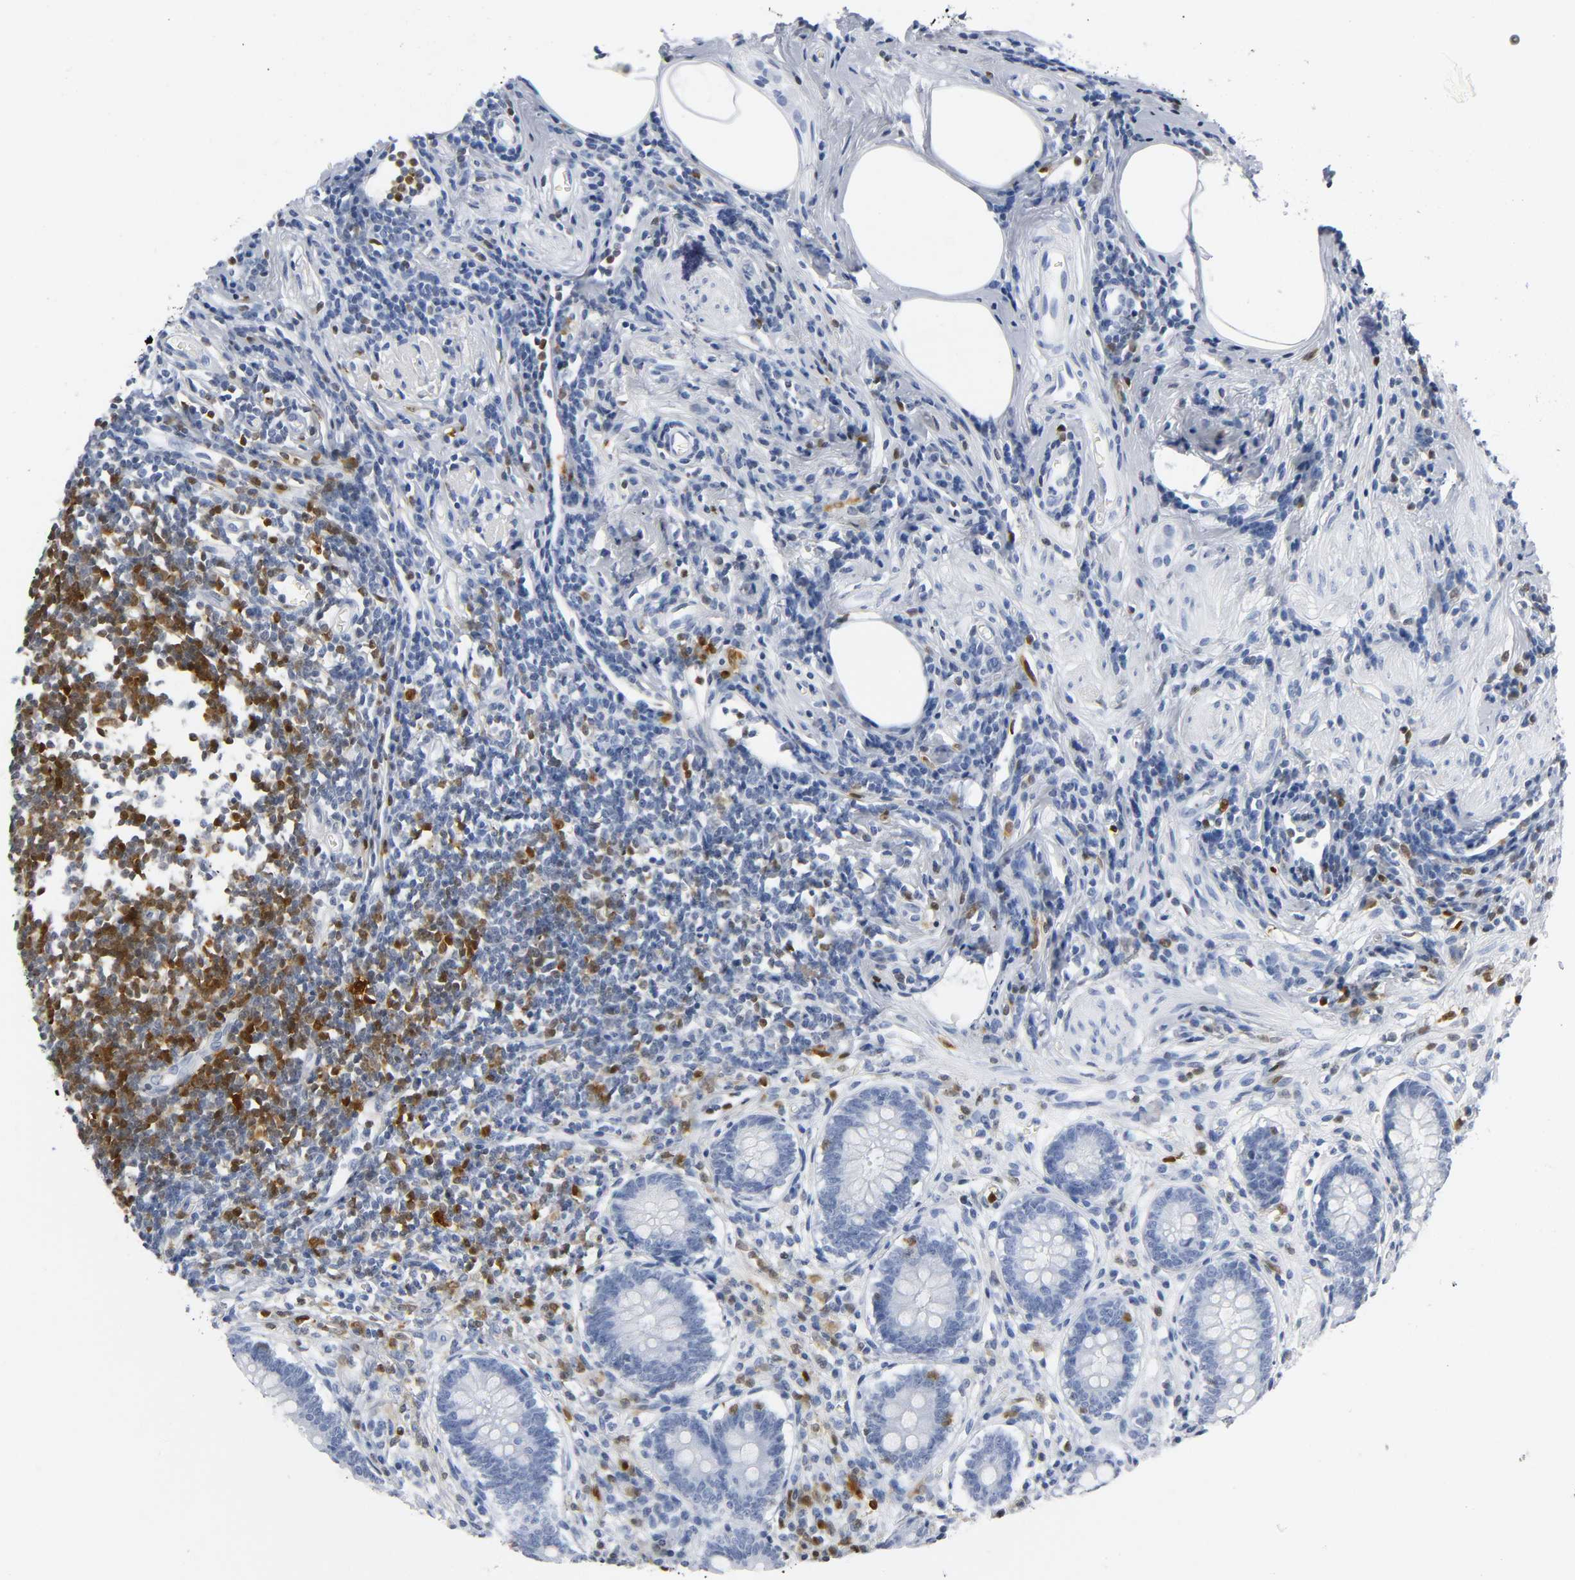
{"staining": {"intensity": "negative", "quantity": "none", "location": "none"}, "tissue": "appendix", "cell_type": "Glandular cells", "image_type": "normal", "snomed": [{"axis": "morphology", "description": "Normal tissue, NOS"}, {"axis": "topography", "description": "Appendix"}], "caption": "Immunohistochemistry (IHC) histopathology image of benign appendix stained for a protein (brown), which displays no staining in glandular cells. (DAB (3,3'-diaminobenzidine) IHC visualized using brightfield microscopy, high magnification).", "gene": "DOK2", "patient": {"sex": "female", "age": 50}}